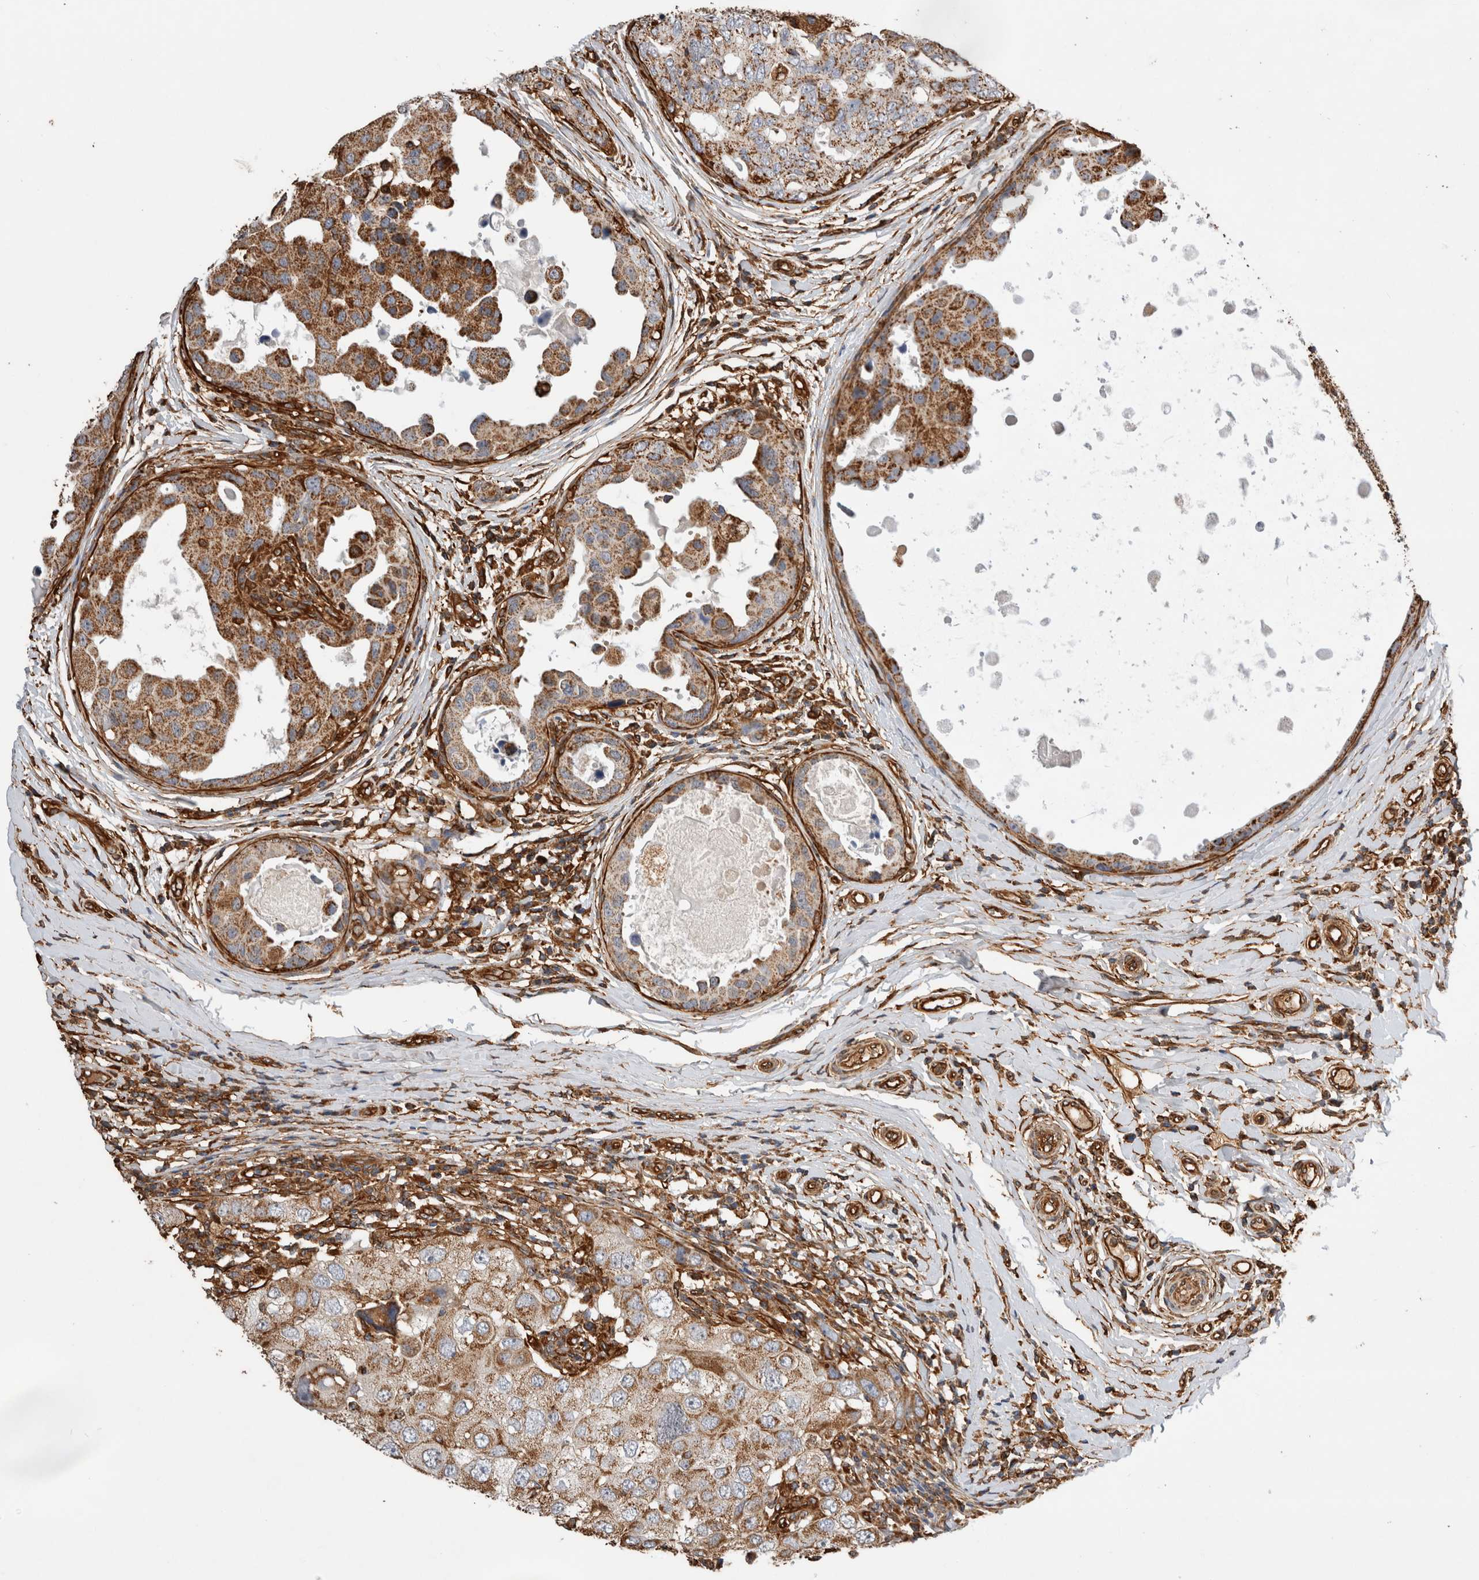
{"staining": {"intensity": "moderate", "quantity": "25%-75%", "location": "cytoplasmic/membranous"}, "tissue": "breast cancer", "cell_type": "Tumor cells", "image_type": "cancer", "snomed": [{"axis": "morphology", "description": "Duct carcinoma"}, {"axis": "topography", "description": "Breast"}], "caption": "The photomicrograph displays immunohistochemical staining of breast cancer. There is moderate cytoplasmic/membranous positivity is present in about 25%-75% of tumor cells.", "gene": "ZNF397", "patient": {"sex": "female", "age": 27}}